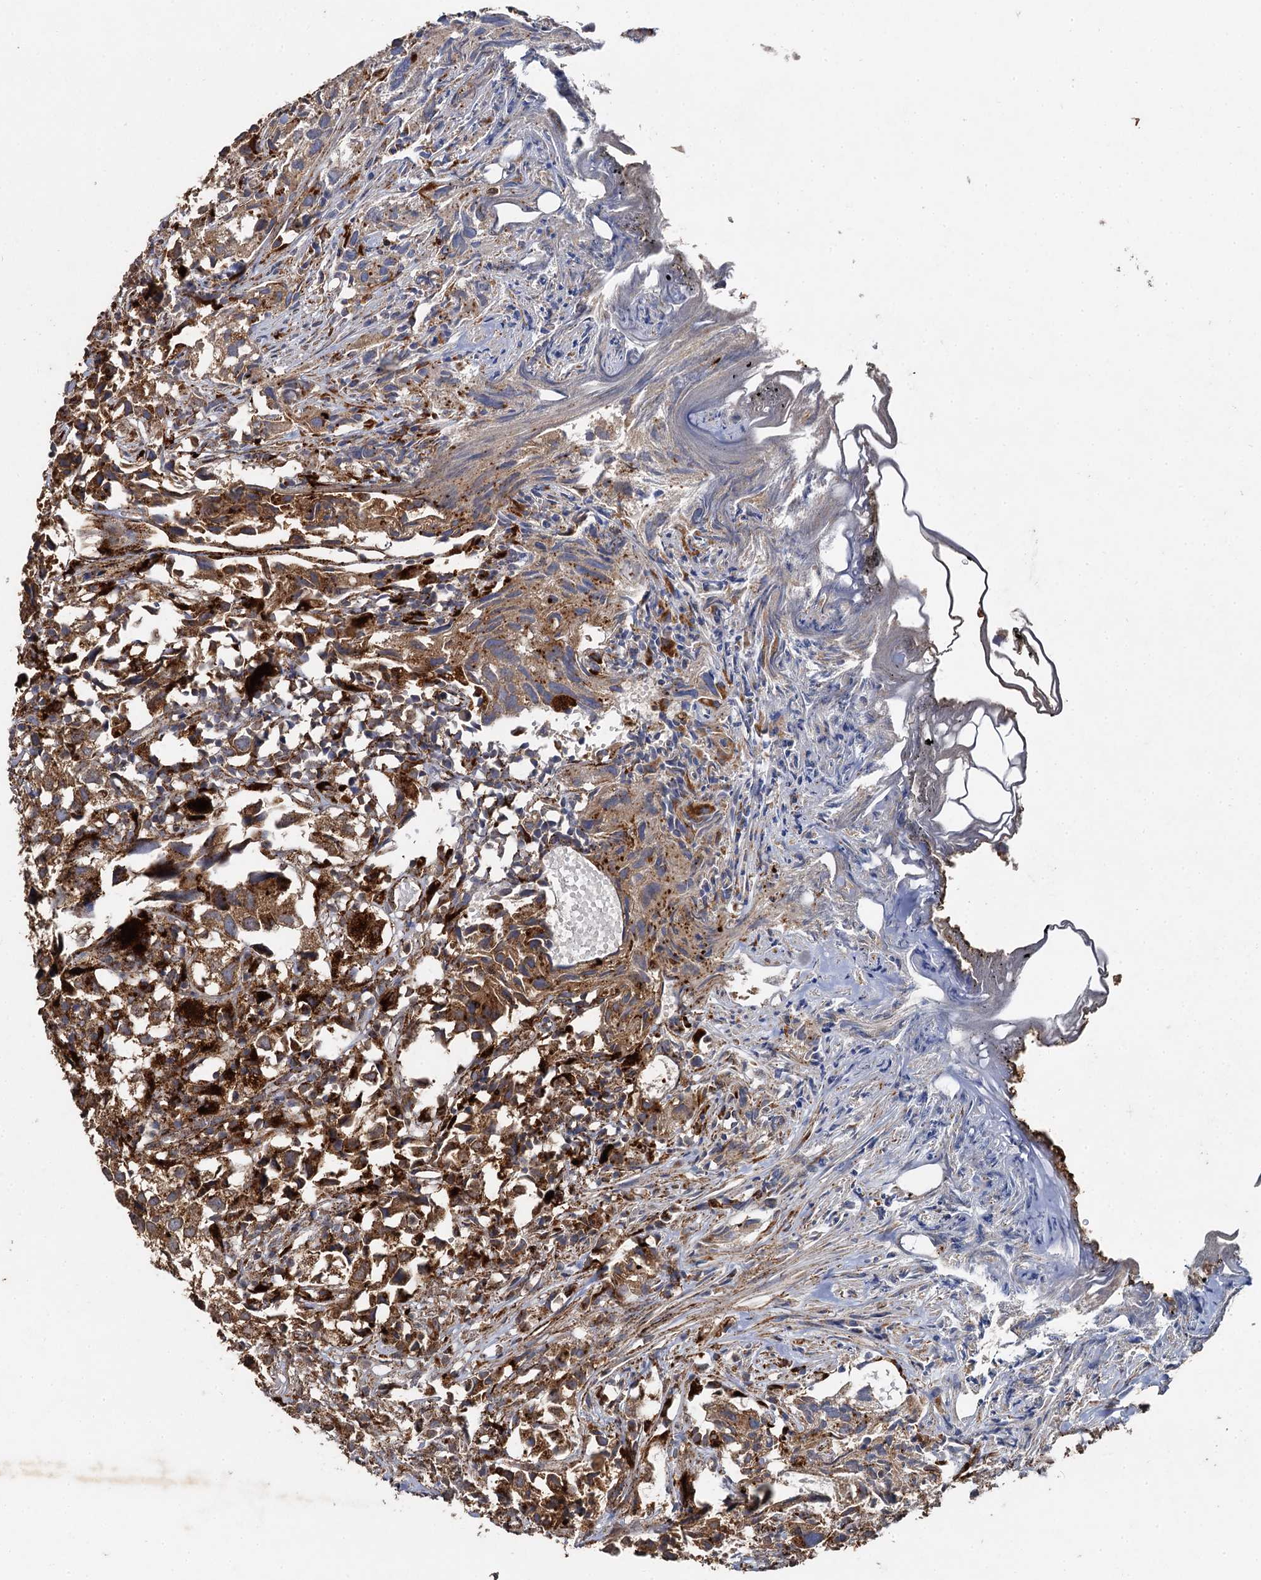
{"staining": {"intensity": "strong", "quantity": ">75%", "location": "cytoplasmic/membranous"}, "tissue": "urothelial cancer", "cell_type": "Tumor cells", "image_type": "cancer", "snomed": [{"axis": "morphology", "description": "Urothelial carcinoma, High grade"}, {"axis": "topography", "description": "Urinary bladder"}], "caption": "Protein expression by IHC demonstrates strong cytoplasmic/membranous positivity in approximately >75% of tumor cells in high-grade urothelial carcinoma.", "gene": "GBA1", "patient": {"sex": "female", "age": 75}}